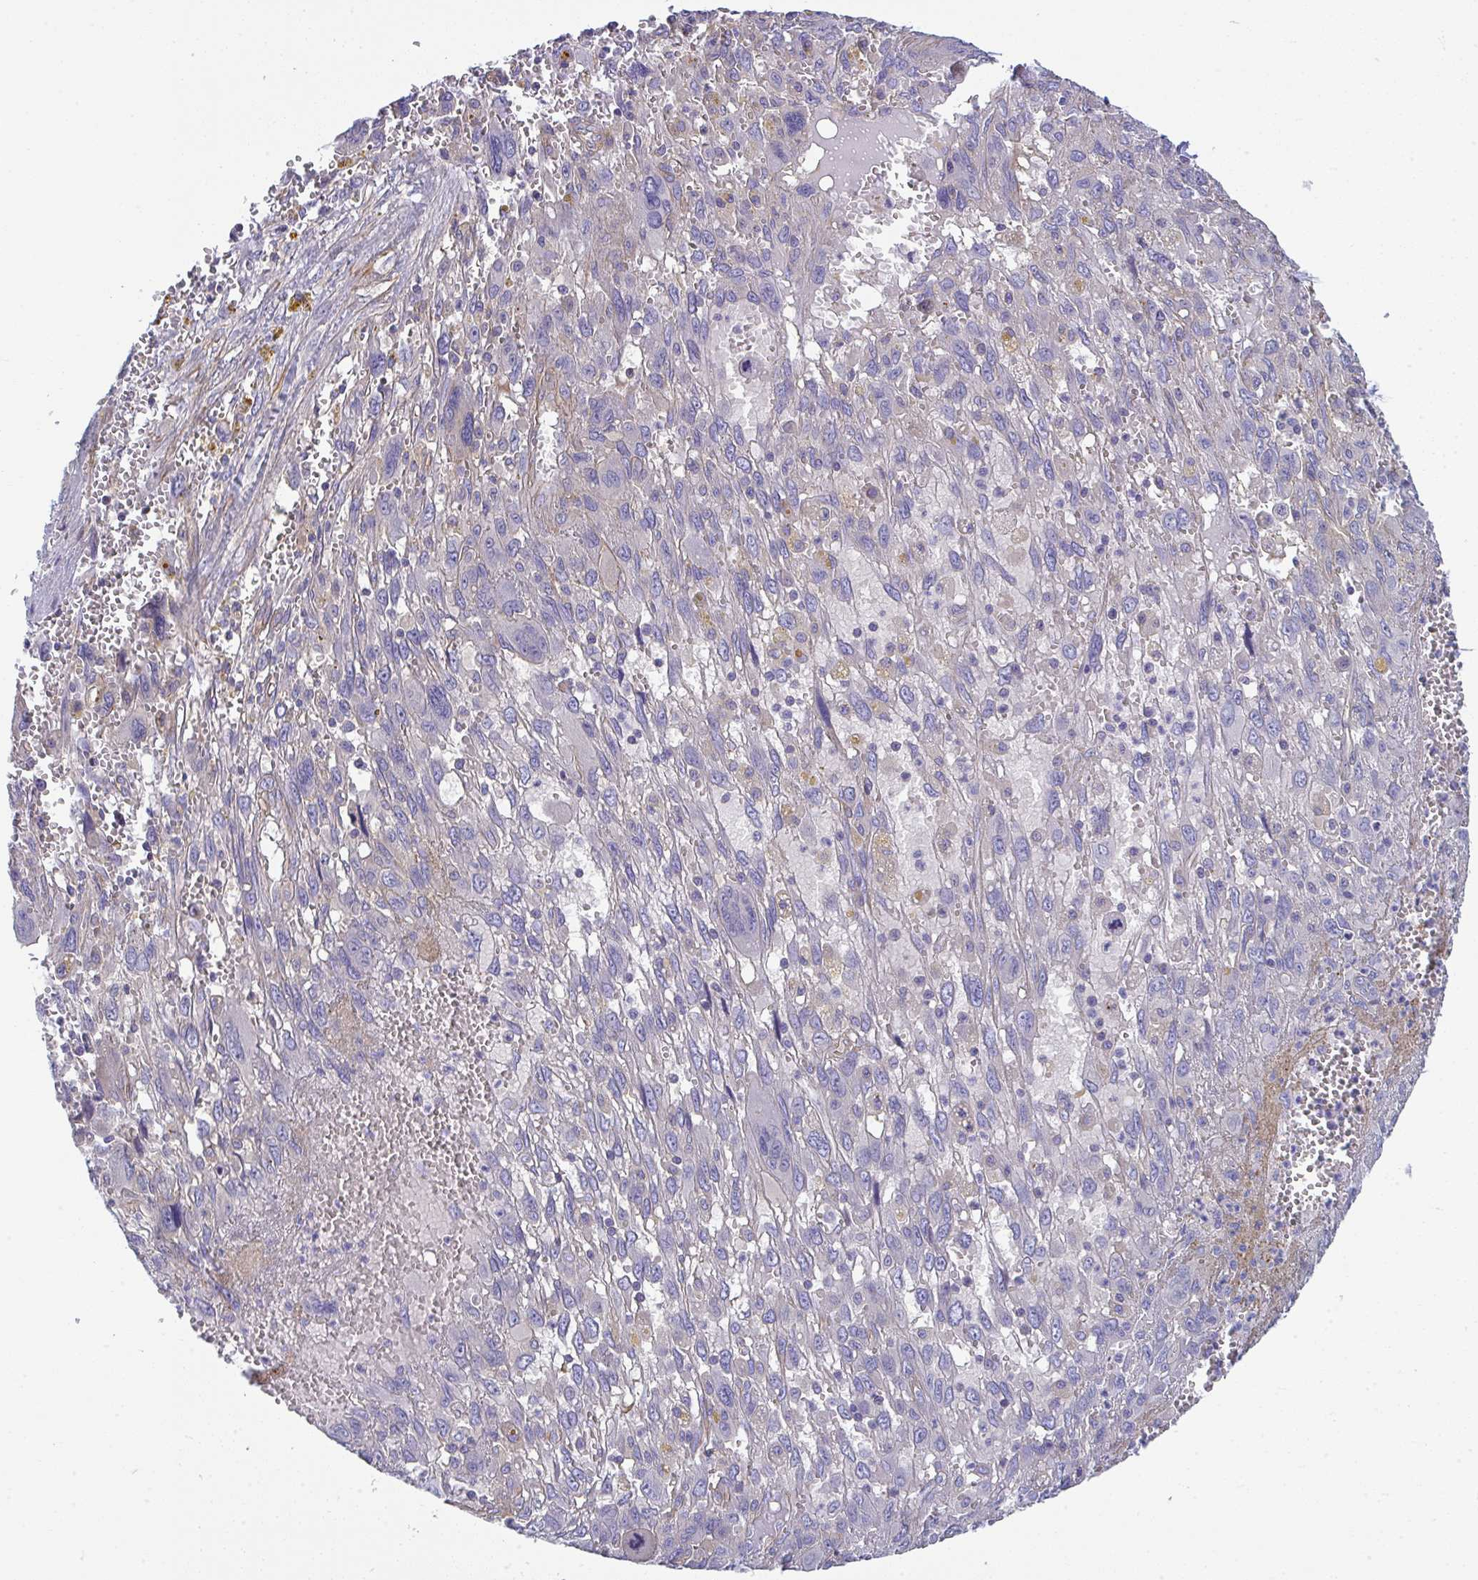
{"staining": {"intensity": "moderate", "quantity": "<25%", "location": "cytoplasmic/membranous"}, "tissue": "pancreatic cancer", "cell_type": "Tumor cells", "image_type": "cancer", "snomed": [{"axis": "morphology", "description": "Adenocarcinoma, NOS"}, {"axis": "topography", "description": "Pancreas"}], "caption": "Immunohistochemical staining of human pancreatic cancer (adenocarcinoma) demonstrates low levels of moderate cytoplasmic/membranous expression in about <25% of tumor cells. (DAB IHC with brightfield microscopy, high magnification).", "gene": "MYL12A", "patient": {"sex": "female", "age": 47}}